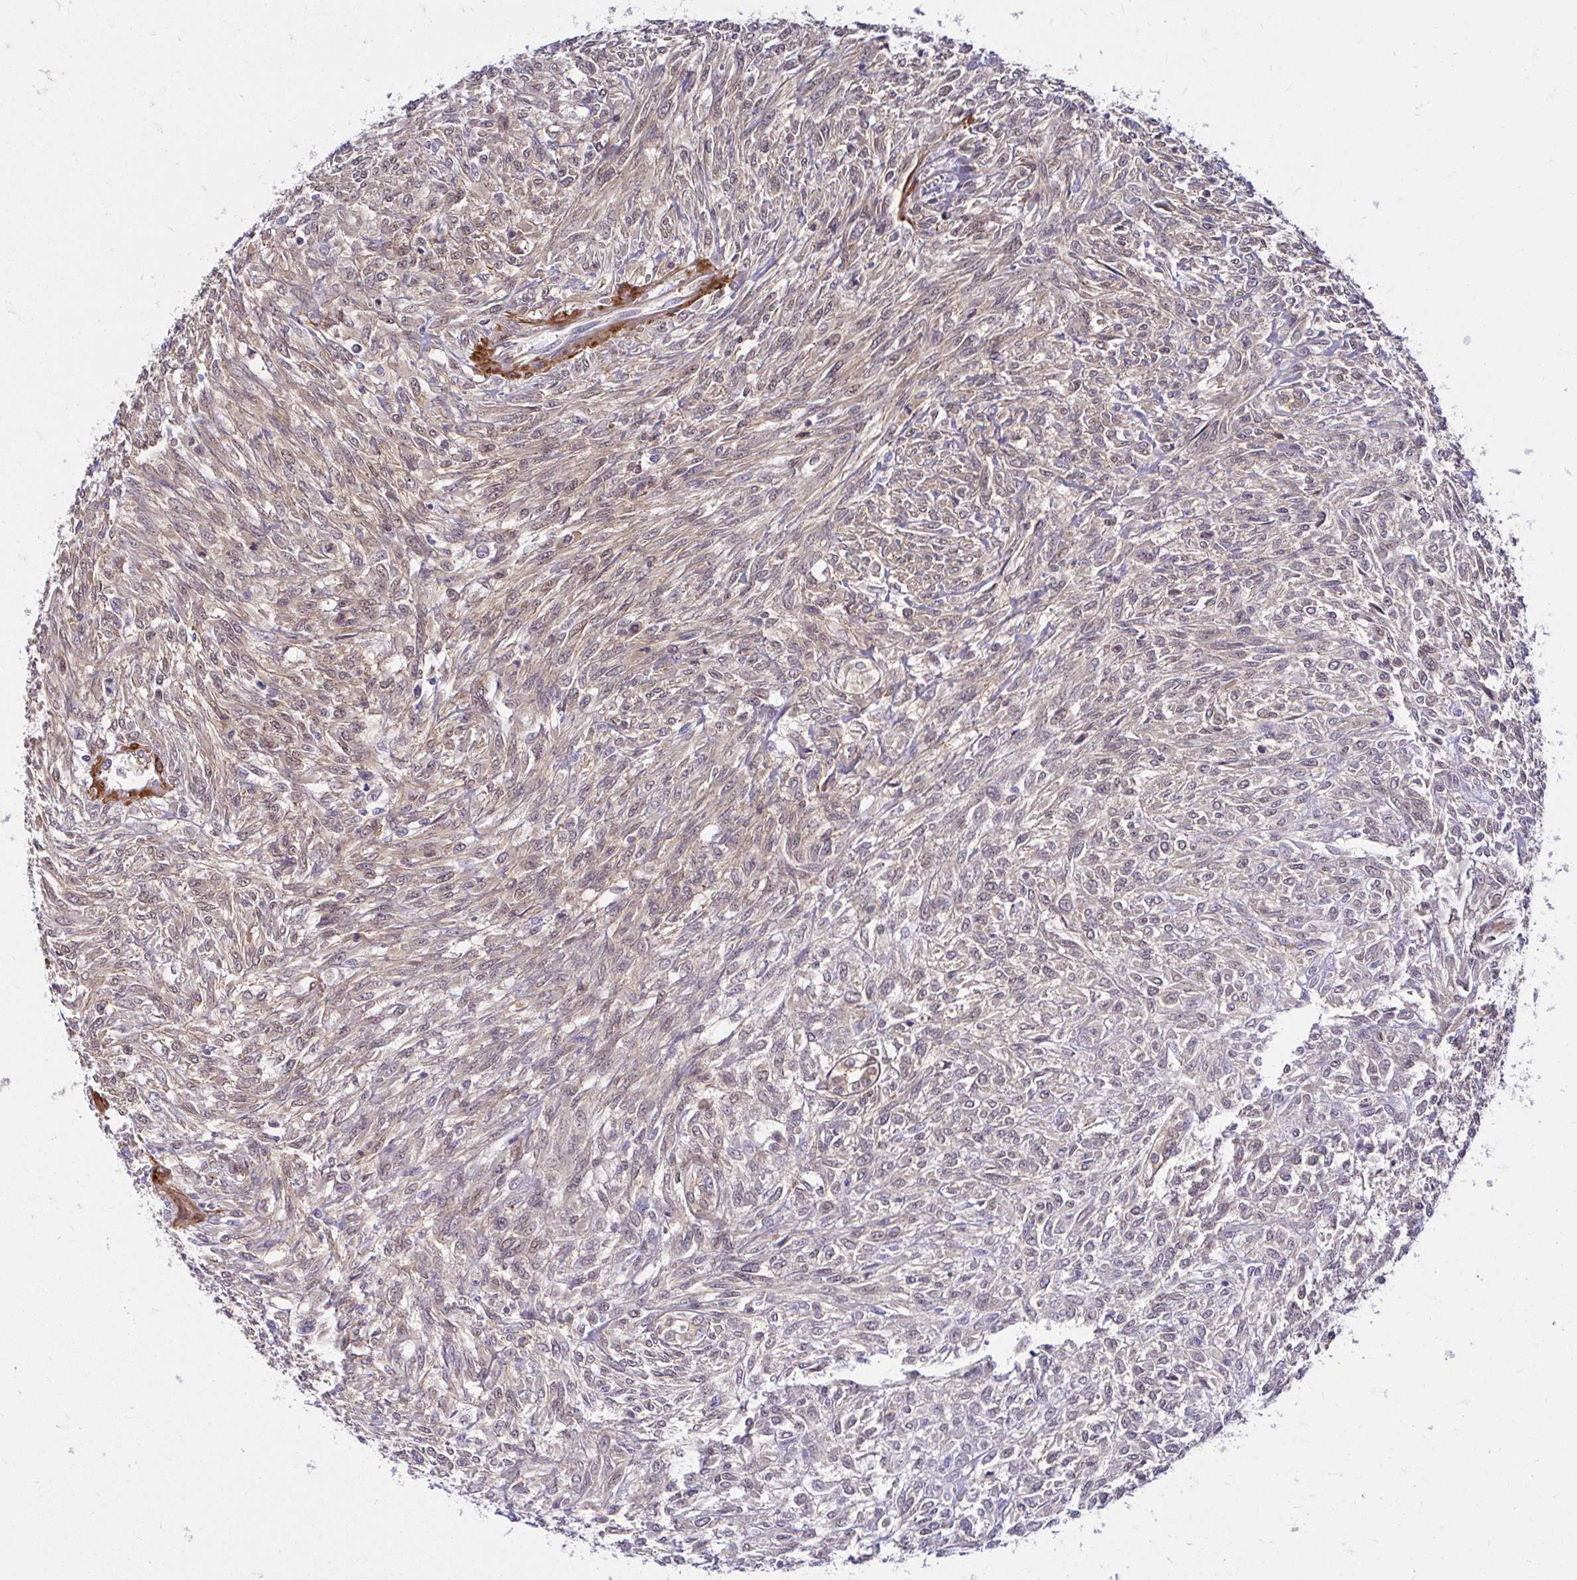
{"staining": {"intensity": "weak", "quantity": "25%-75%", "location": "cytoplasmic/membranous,nuclear"}, "tissue": "renal cancer", "cell_type": "Tumor cells", "image_type": "cancer", "snomed": [{"axis": "morphology", "description": "Adenocarcinoma, NOS"}, {"axis": "topography", "description": "Kidney"}], "caption": "A high-resolution image shows immunohistochemistry staining of adenocarcinoma (renal), which shows weak cytoplasmic/membranous and nuclear staining in approximately 25%-75% of tumor cells. (Stains: DAB in brown, nuclei in blue, Microscopy: brightfield microscopy at high magnification).", "gene": "YAP1", "patient": {"sex": "male", "age": 58}}